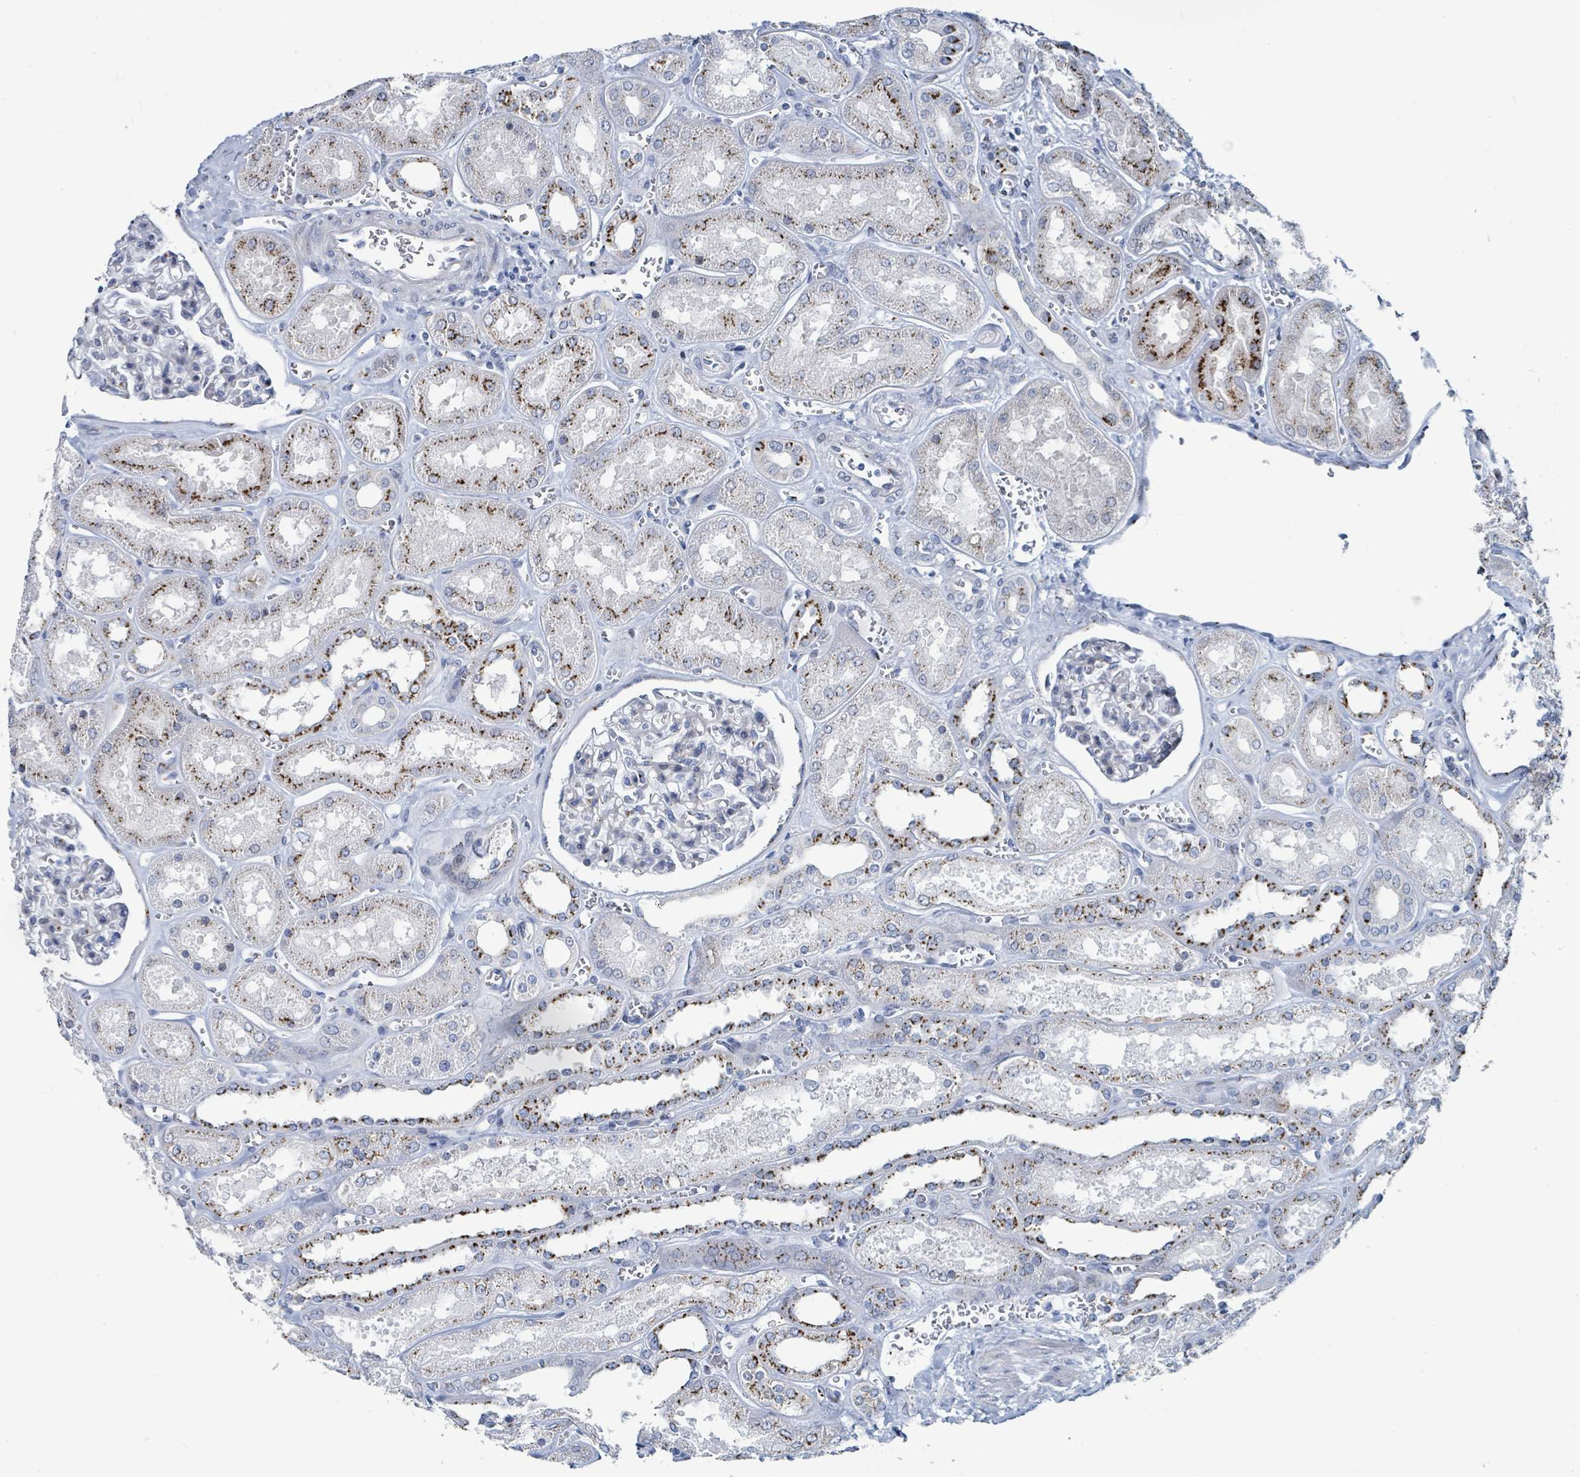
{"staining": {"intensity": "negative", "quantity": "none", "location": "none"}, "tissue": "kidney", "cell_type": "Cells in glomeruli", "image_type": "normal", "snomed": [{"axis": "morphology", "description": "Normal tissue, NOS"}, {"axis": "morphology", "description": "Adenocarcinoma, NOS"}, {"axis": "topography", "description": "Kidney"}], "caption": "Immunohistochemical staining of normal kidney demonstrates no significant staining in cells in glomeruli.", "gene": "DCAF5", "patient": {"sex": "female", "age": 68}}